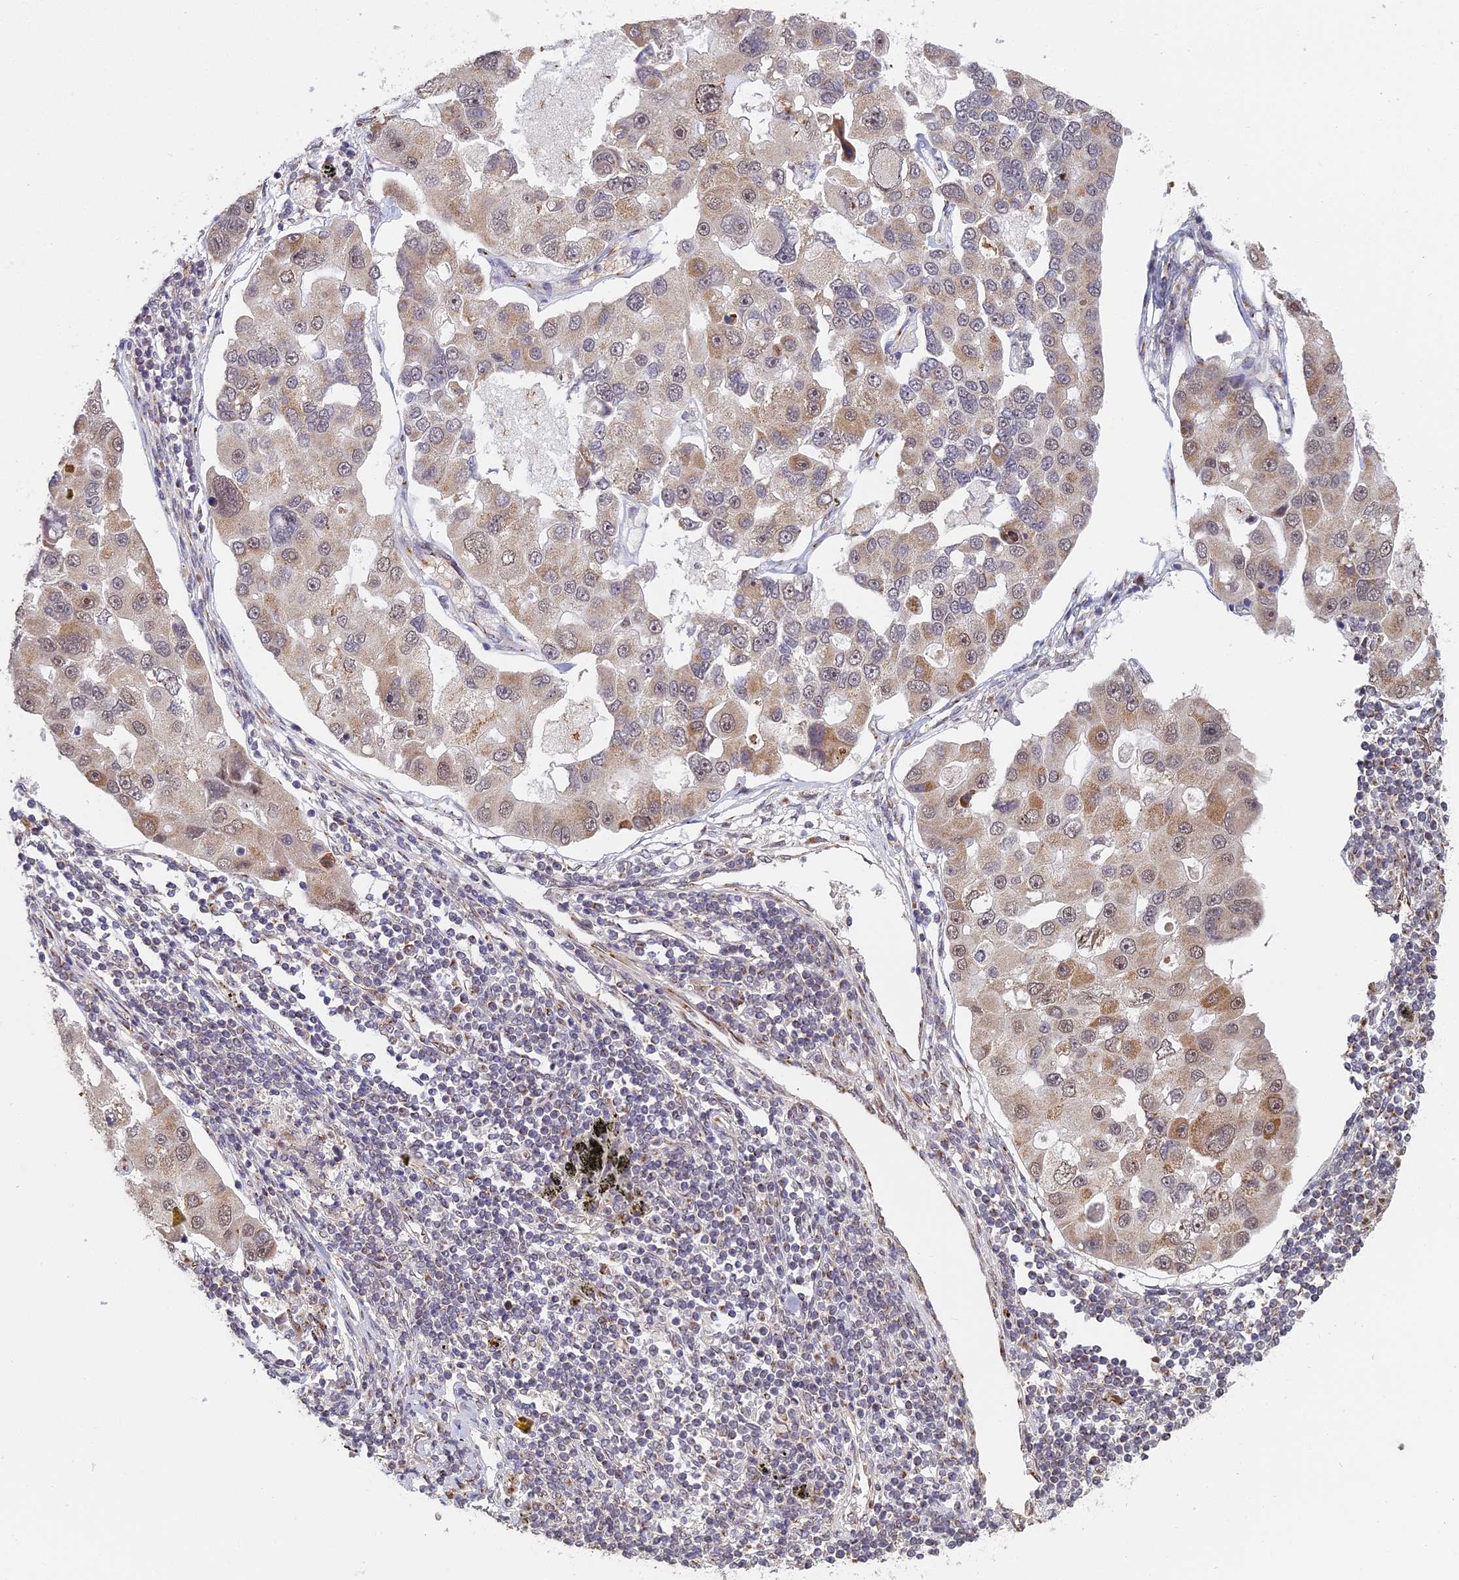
{"staining": {"intensity": "moderate", "quantity": "<25%", "location": "cytoplasmic/membranous"}, "tissue": "lung cancer", "cell_type": "Tumor cells", "image_type": "cancer", "snomed": [{"axis": "morphology", "description": "Adenocarcinoma, NOS"}, {"axis": "topography", "description": "Lung"}], "caption": "Lung adenocarcinoma stained with a brown dye displays moderate cytoplasmic/membranous positive staining in about <25% of tumor cells.", "gene": "MEOX1", "patient": {"sex": "female", "age": 54}}